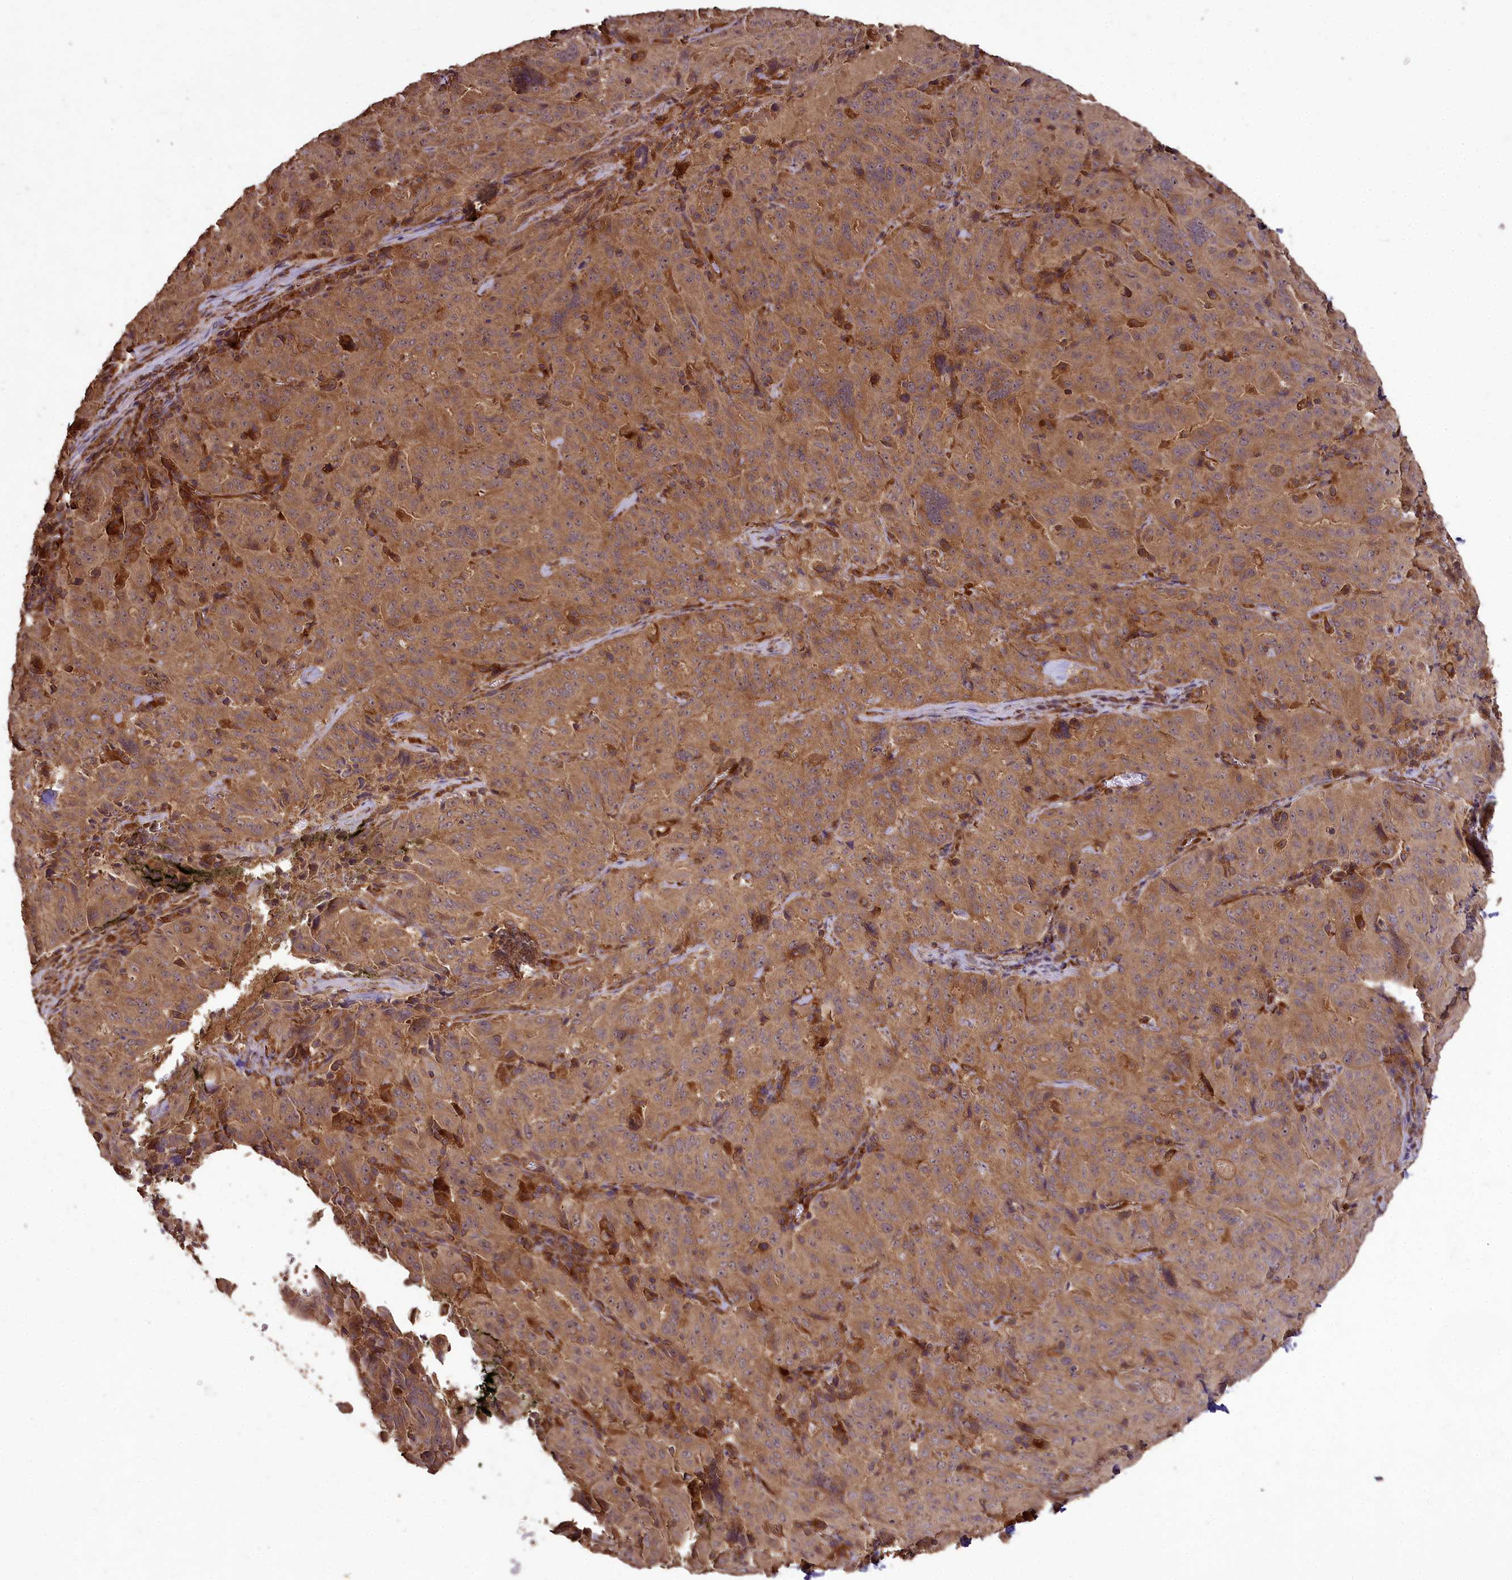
{"staining": {"intensity": "moderate", "quantity": ">75%", "location": "cytoplasmic/membranous"}, "tissue": "pancreatic cancer", "cell_type": "Tumor cells", "image_type": "cancer", "snomed": [{"axis": "morphology", "description": "Adenocarcinoma, NOS"}, {"axis": "topography", "description": "Pancreas"}], "caption": "Immunohistochemical staining of adenocarcinoma (pancreatic) displays medium levels of moderate cytoplasmic/membranous positivity in approximately >75% of tumor cells. (DAB IHC with brightfield microscopy, high magnification).", "gene": "TTLL10", "patient": {"sex": "male", "age": 63}}